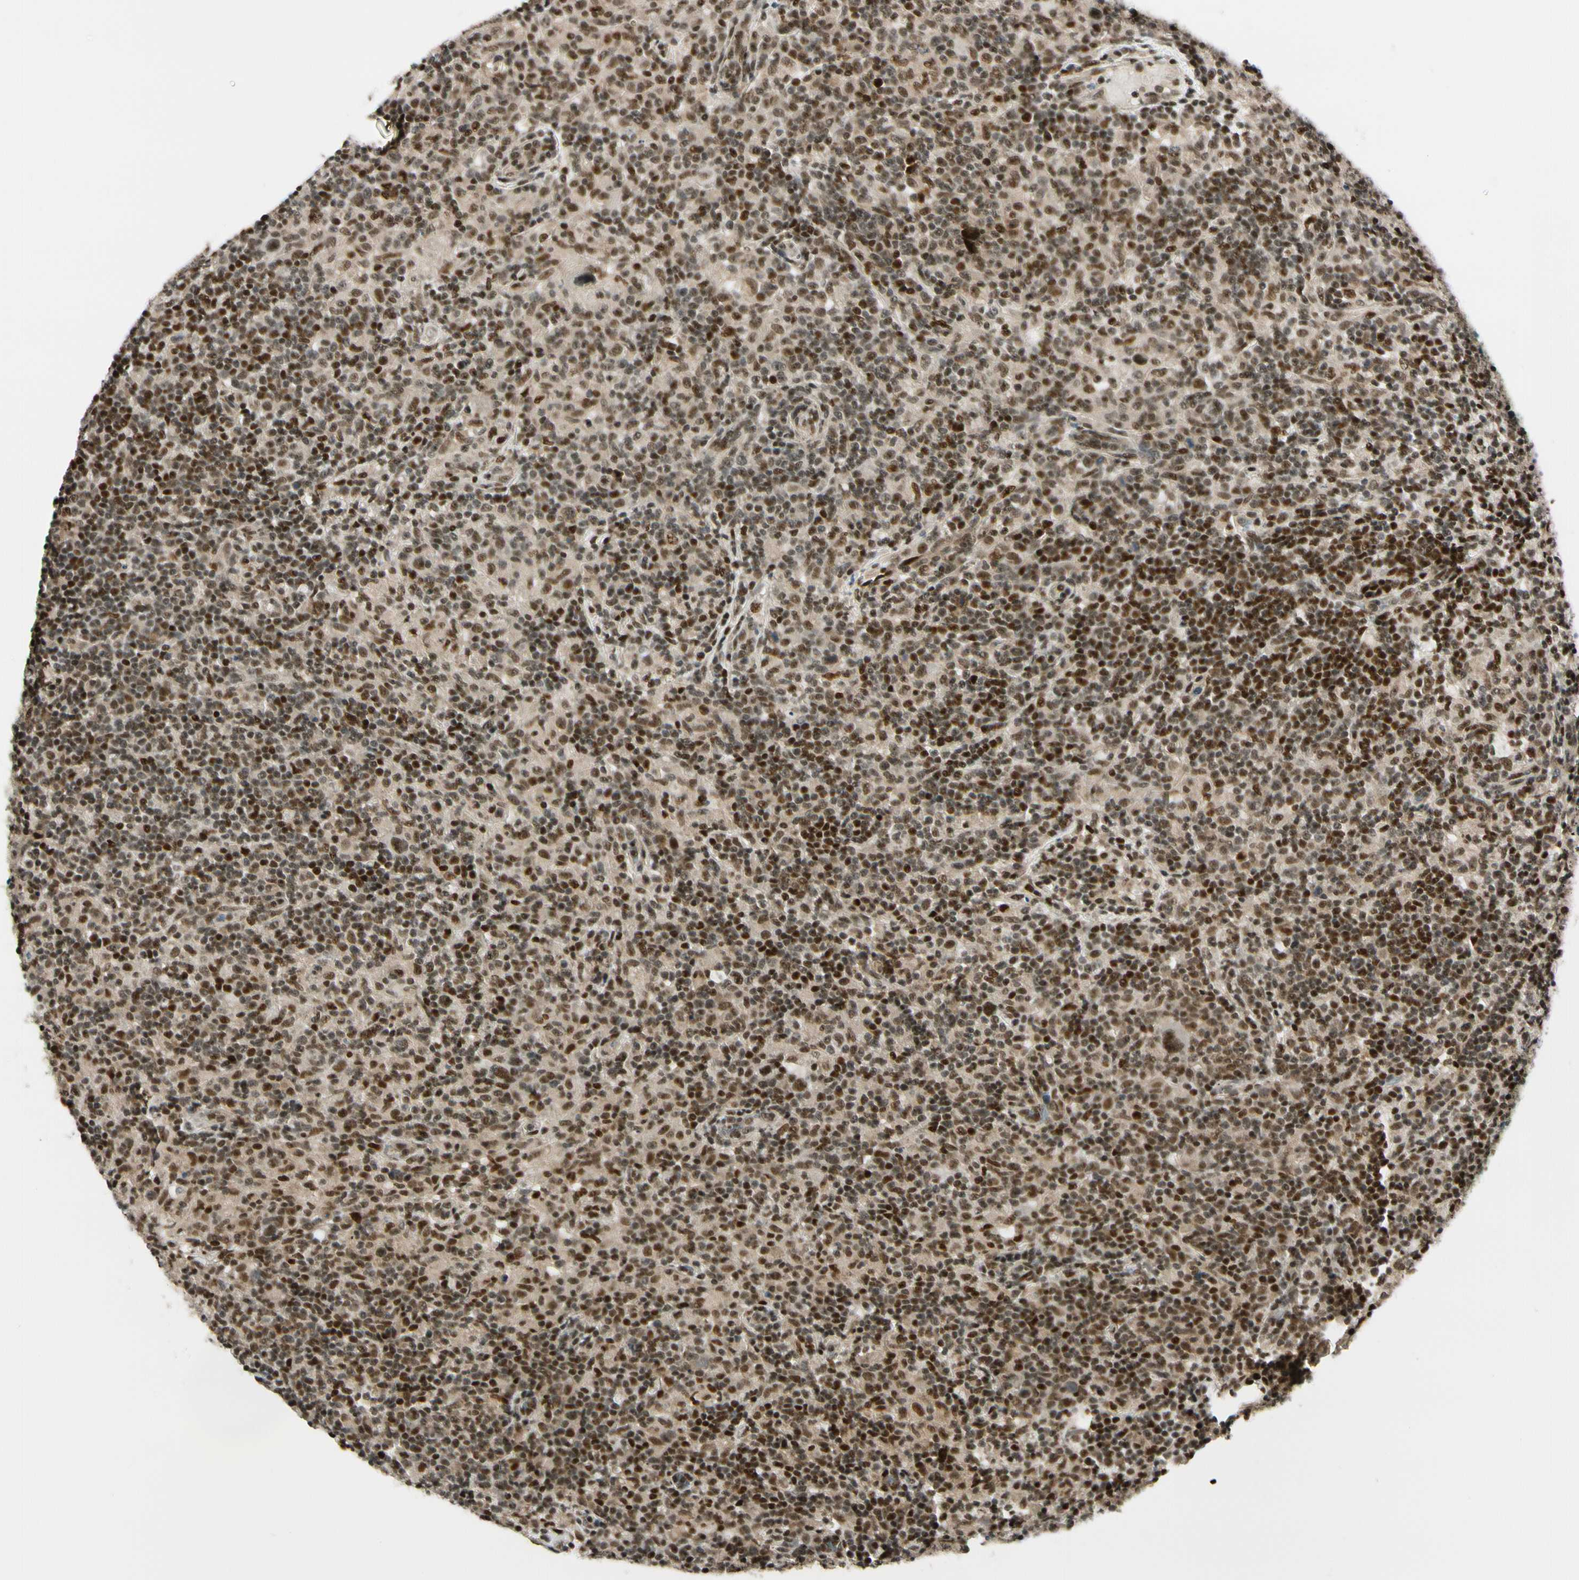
{"staining": {"intensity": "strong", "quantity": ">75%", "location": "cytoplasmic/membranous,nuclear"}, "tissue": "lymphoma", "cell_type": "Tumor cells", "image_type": "cancer", "snomed": [{"axis": "morphology", "description": "Hodgkin's disease, NOS"}, {"axis": "topography", "description": "Lymph node"}], "caption": "Human lymphoma stained with a protein marker demonstrates strong staining in tumor cells.", "gene": "DAXX", "patient": {"sex": "male", "age": 70}}